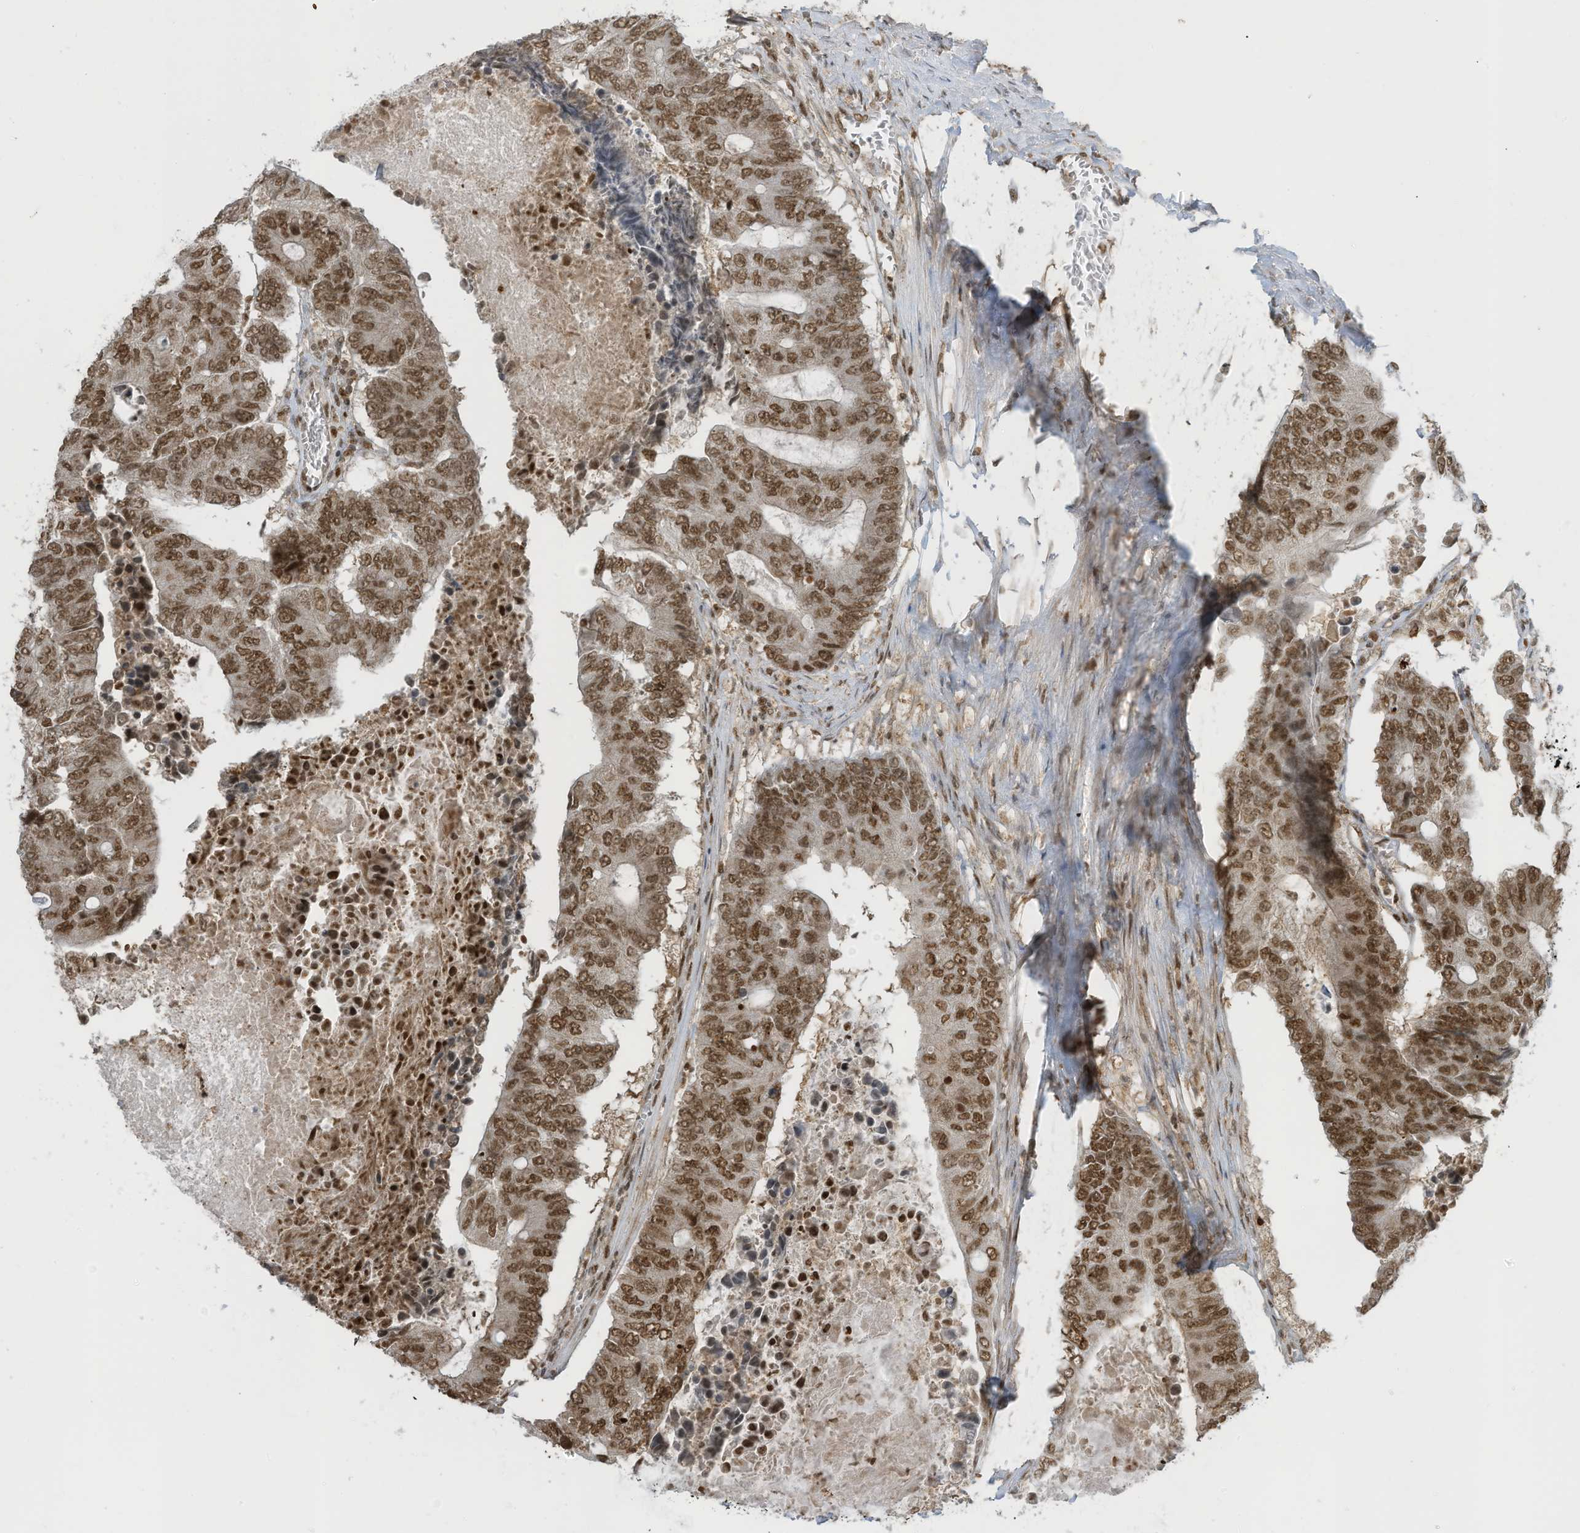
{"staining": {"intensity": "moderate", "quantity": ">75%", "location": "nuclear"}, "tissue": "colorectal cancer", "cell_type": "Tumor cells", "image_type": "cancer", "snomed": [{"axis": "morphology", "description": "Adenocarcinoma, NOS"}, {"axis": "topography", "description": "Colon"}], "caption": "Moderate nuclear protein positivity is seen in about >75% of tumor cells in adenocarcinoma (colorectal).", "gene": "KPNB1", "patient": {"sex": "male", "age": 87}}